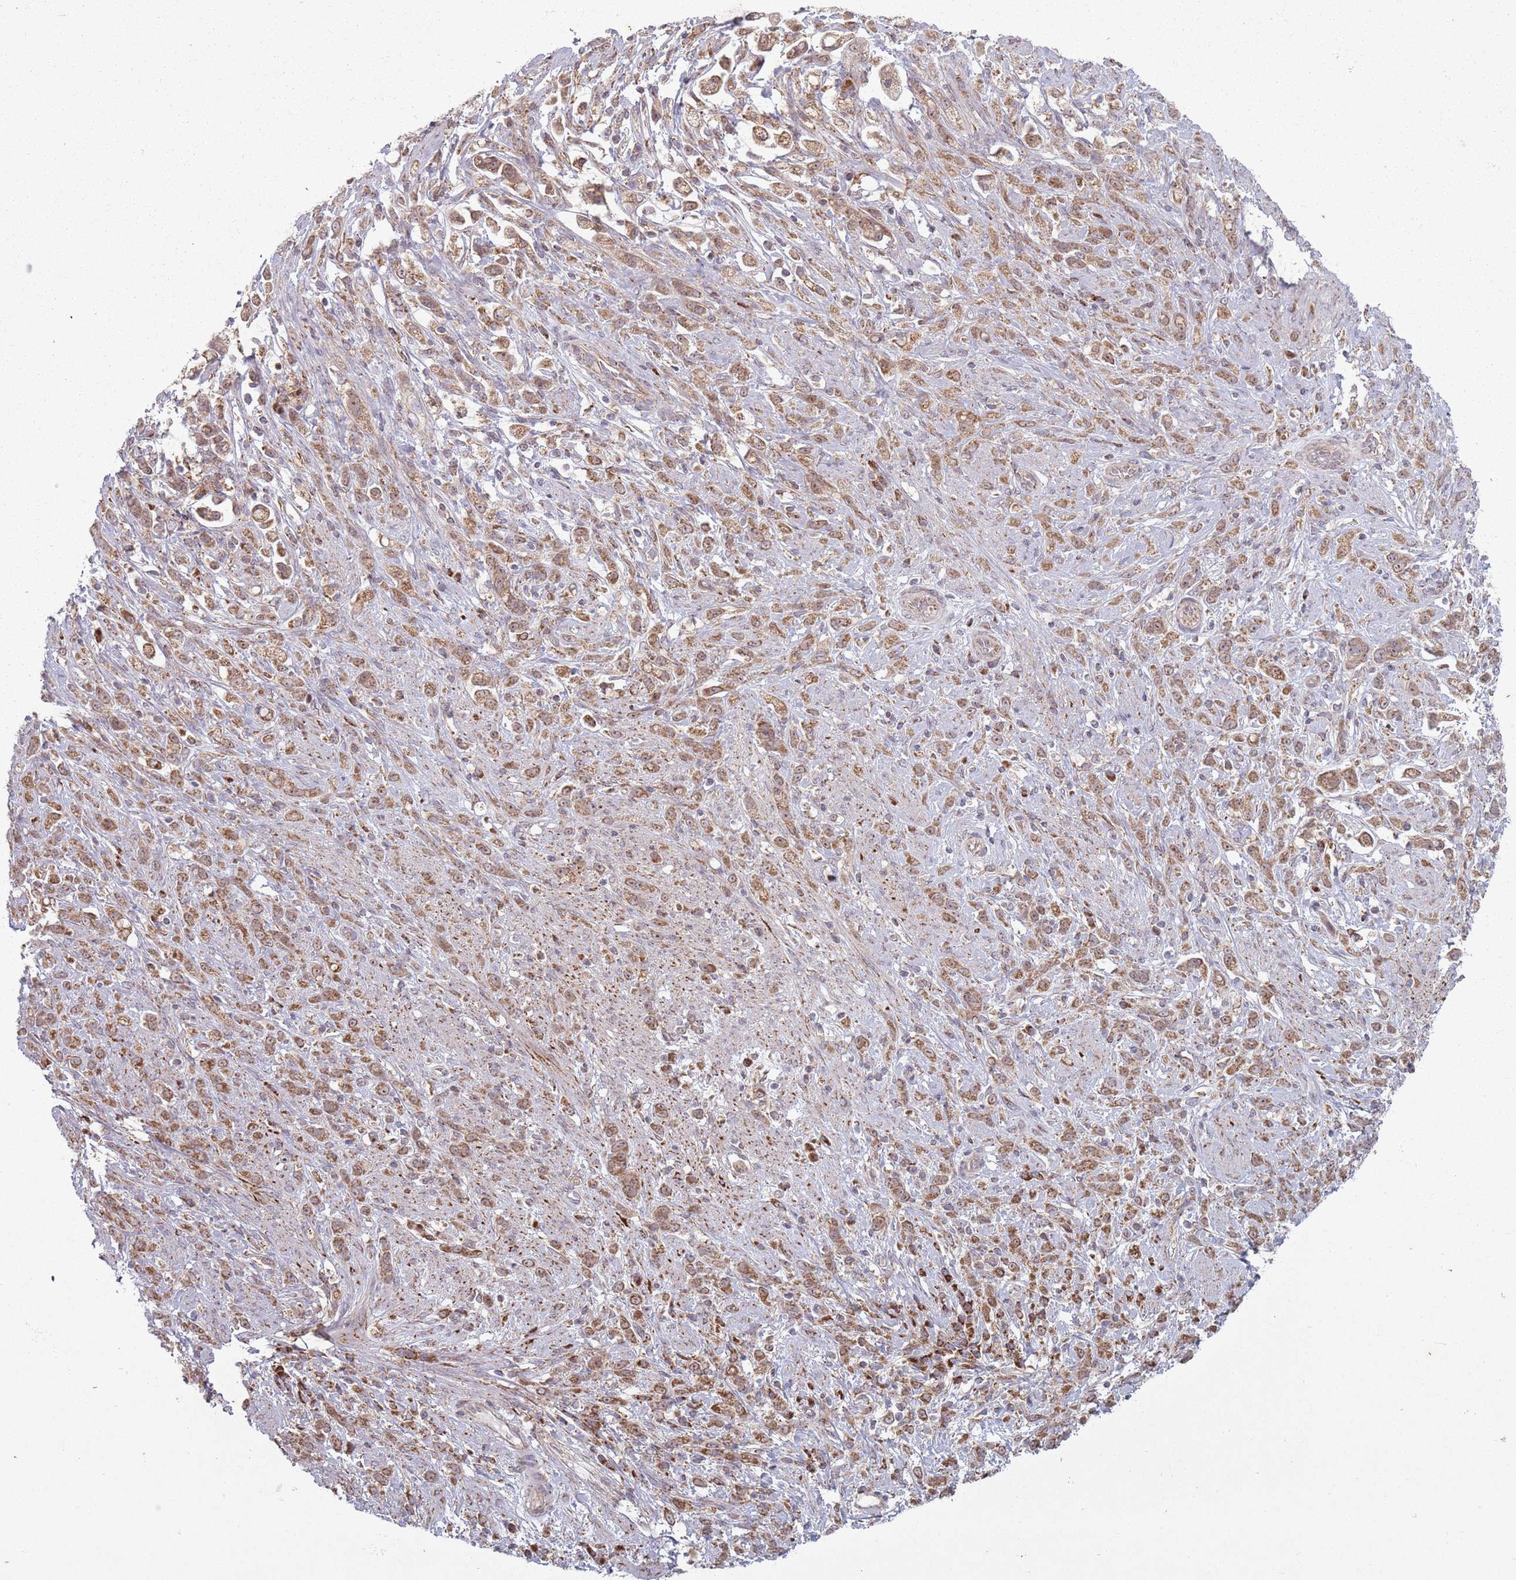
{"staining": {"intensity": "moderate", "quantity": ">75%", "location": "cytoplasmic/membranous"}, "tissue": "stomach cancer", "cell_type": "Tumor cells", "image_type": "cancer", "snomed": [{"axis": "morphology", "description": "Adenocarcinoma, NOS"}, {"axis": "topography", "description": "Stomach"}], "caption": "Protein expression by IHC reveals moderate cytoplasmic/membranous positivity in approximately >75% of tumor cells in stomach cancer (adenocarcinoma).", "gene": "OR10Q1", "patient": {"sex": "female", "age": 60}}